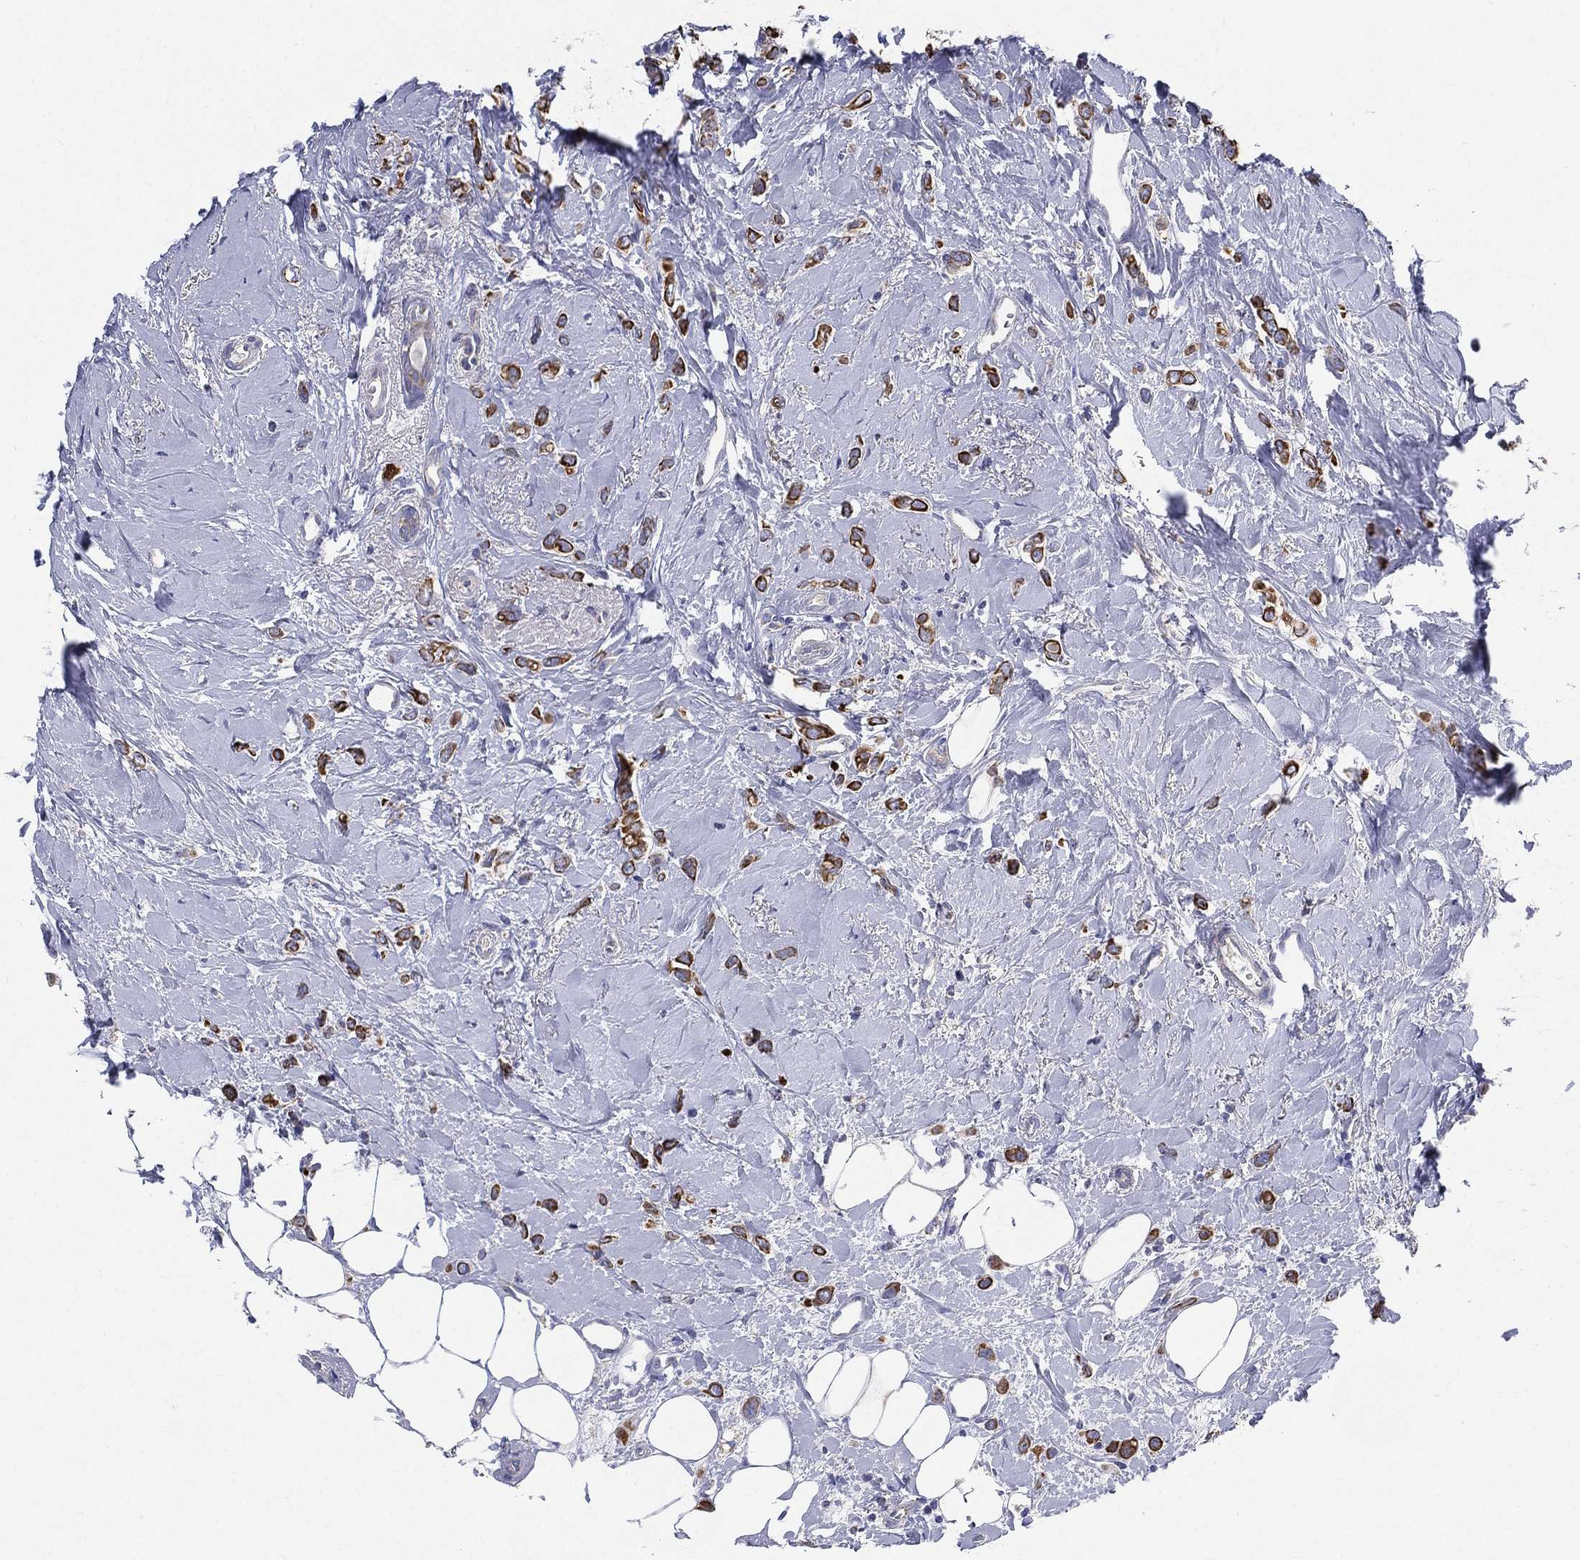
{"staining": {"intensity": "strong", "quantity": ">75%", "location": "cytoplasmic/membranous"}, "tissue": "breast cancer", "cell_type": "Tumor cells", "image_type": "cancer", "snomed": [{"axis": "morphology", "description": "Lobular carcinoma"}, {"axis": "topography", "description": "Breast"}], "caption": "A micrograph showing strong cytoplasmic/membranous positivity in approximately >75% of tumor cells in breast cancer, as visualized by brown immunohistochemical staining.", "gene": "PWWP3A", "patient": {"sex": "female", "age": 66}}